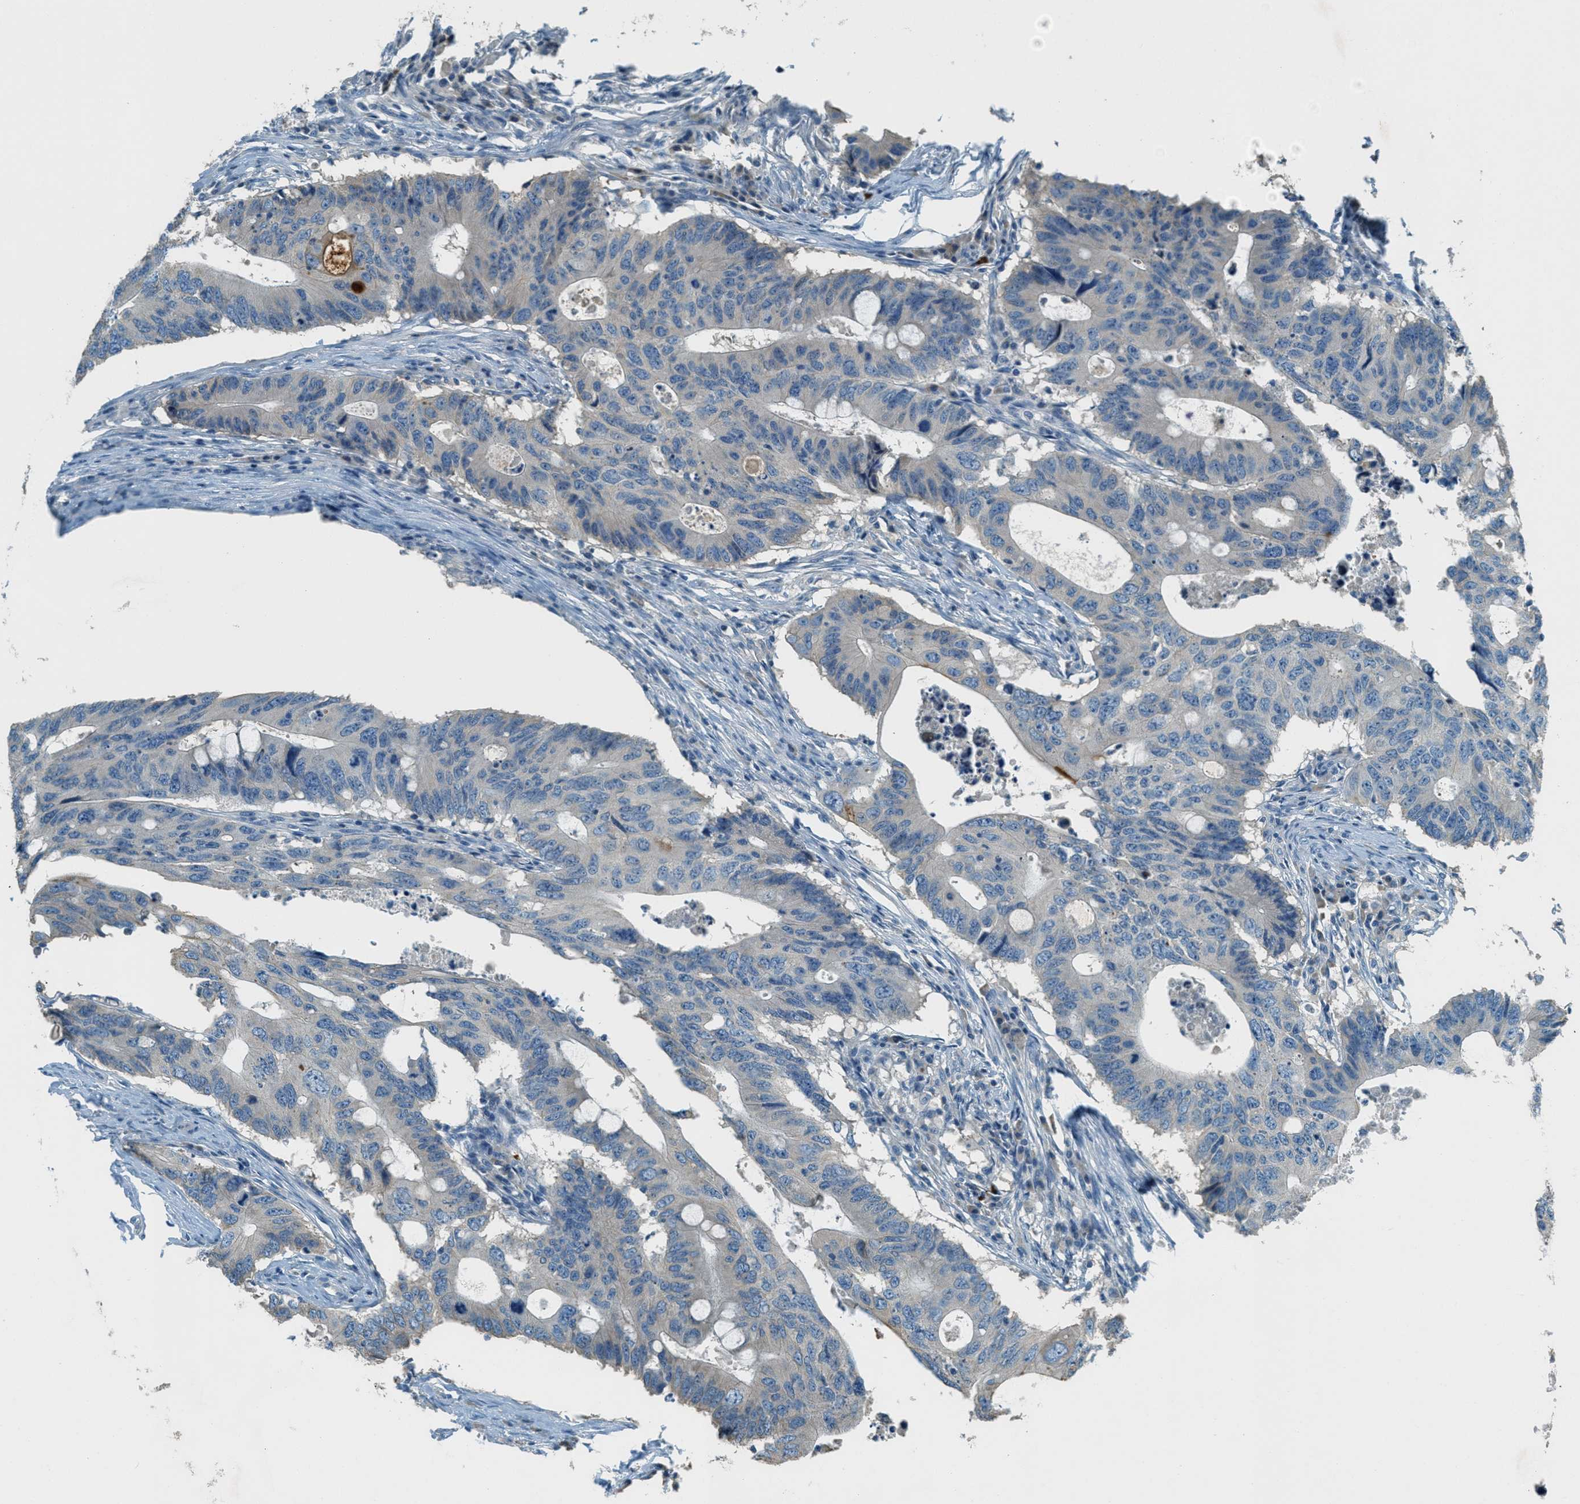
{"staining": {"intensity": "negative", "quantity": "none", "location": "none"}, "tissue": "colorectal cancer", "cell_type": "Tumor cells", "image_type": "cancer", "snomed": [{"axis": "morphology", "description": "Adenocarcinoma, NOS"}, {"axis": "topography", "description": "Colon"}], "caption": "IHC micrograph of colorectal adenocarcinoma stained for a protein (brown), which reveals no expression in tumor cells.", "gene": "MSLN", "patient": {"sex": "male", "age": 71}}